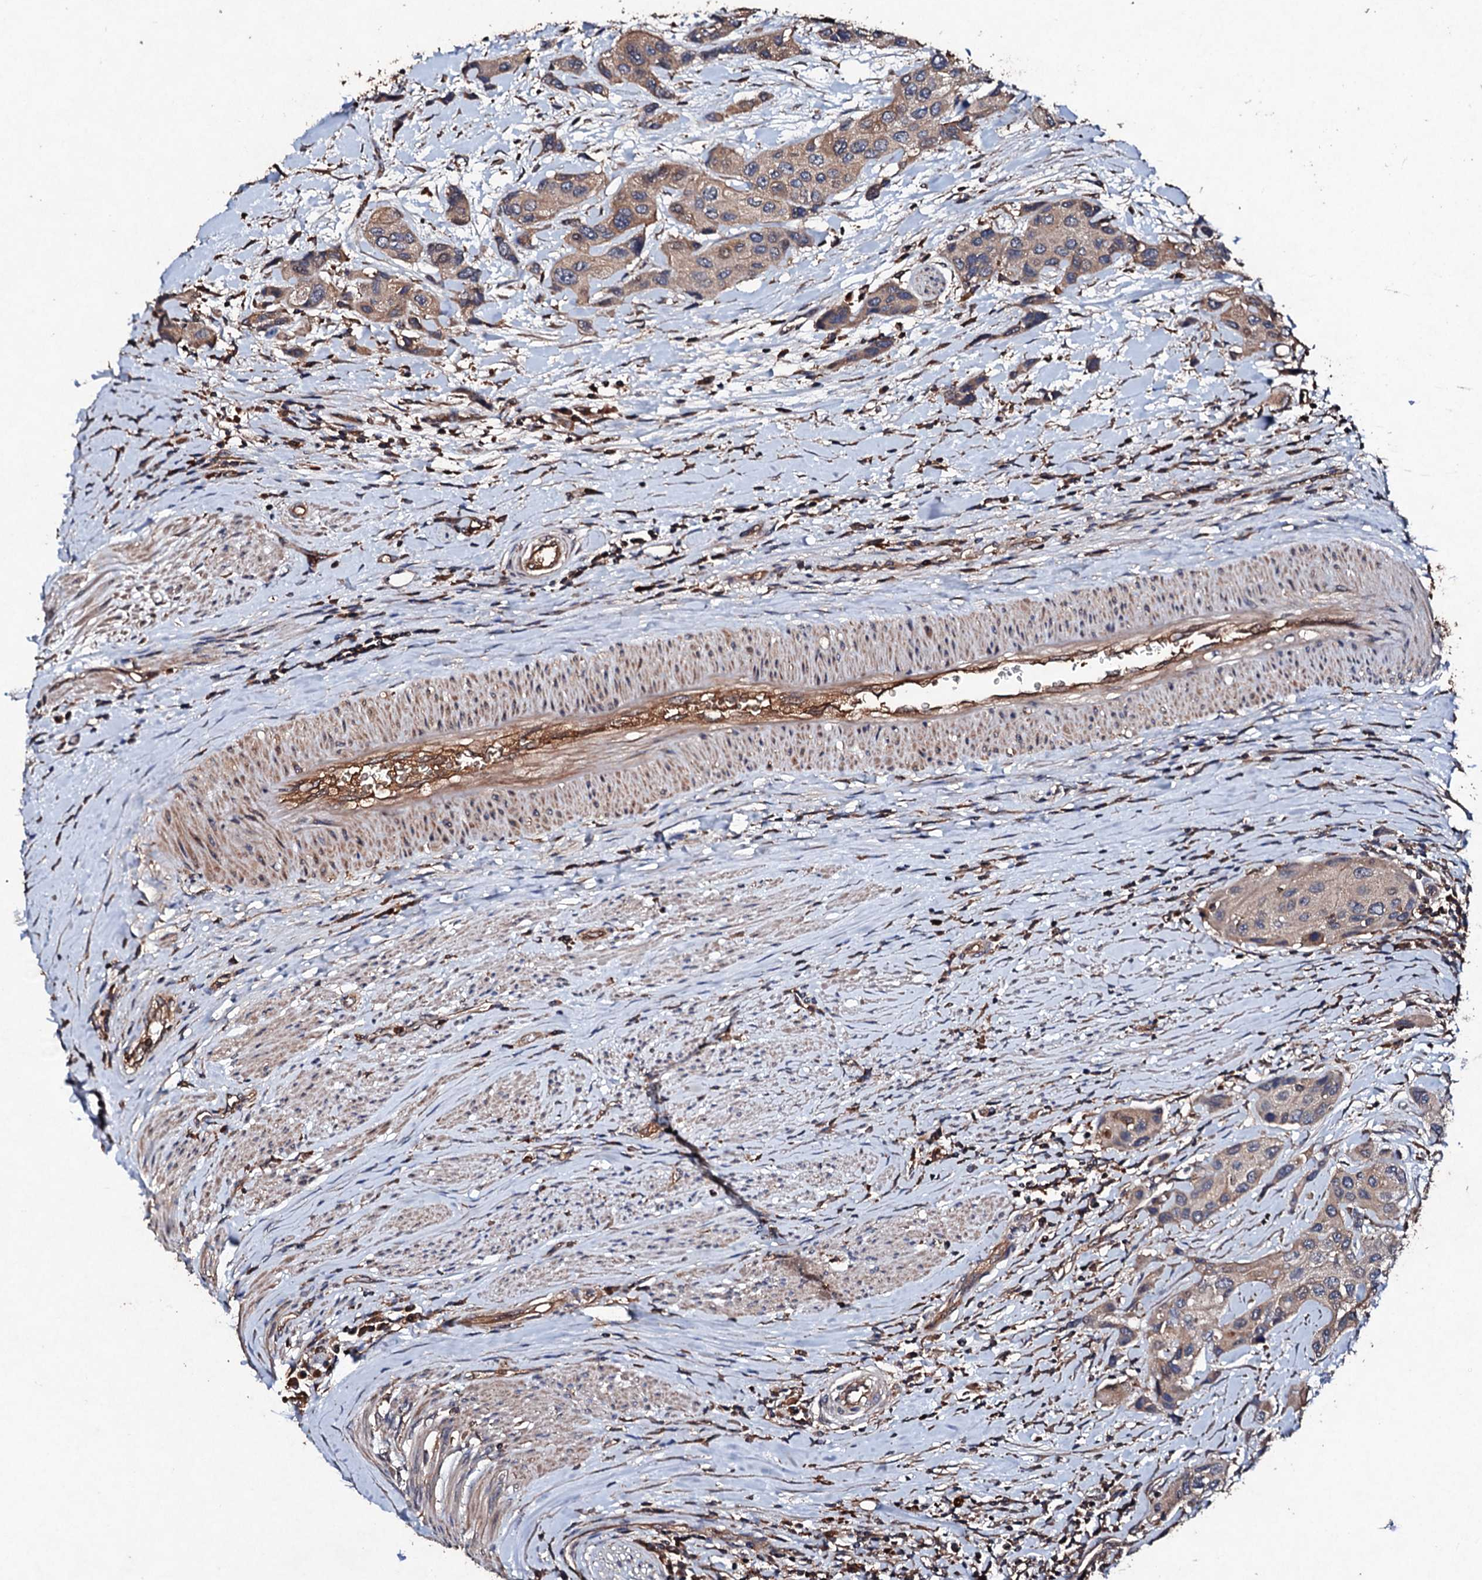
{"staining": {"intensity": "weak", "quantity": ">75%", "location": "cytoplasmic/membranous"}, "tissue": "urothelial cancer", "cell_type": "Tumor cells", "image_type": "cancer", "snomed": [{"axis": "morphology", "description": "Normal tissue, NOS"}, {"axis": "morphology", "description": "Urothelial carcinoma, High grade"}, {"axis": "topography", "description": "Vascular tissue"}, {"axis": "topography", "description": "Urinary bladder"}], "caption": "This histopathology image shows IHC staining of urothelial cancer, with low weak cytoplasmic/membranous staining in about >75% of tumor cells.", "gene": "KERA", "patient": {"sex": "female", "age": 56}}